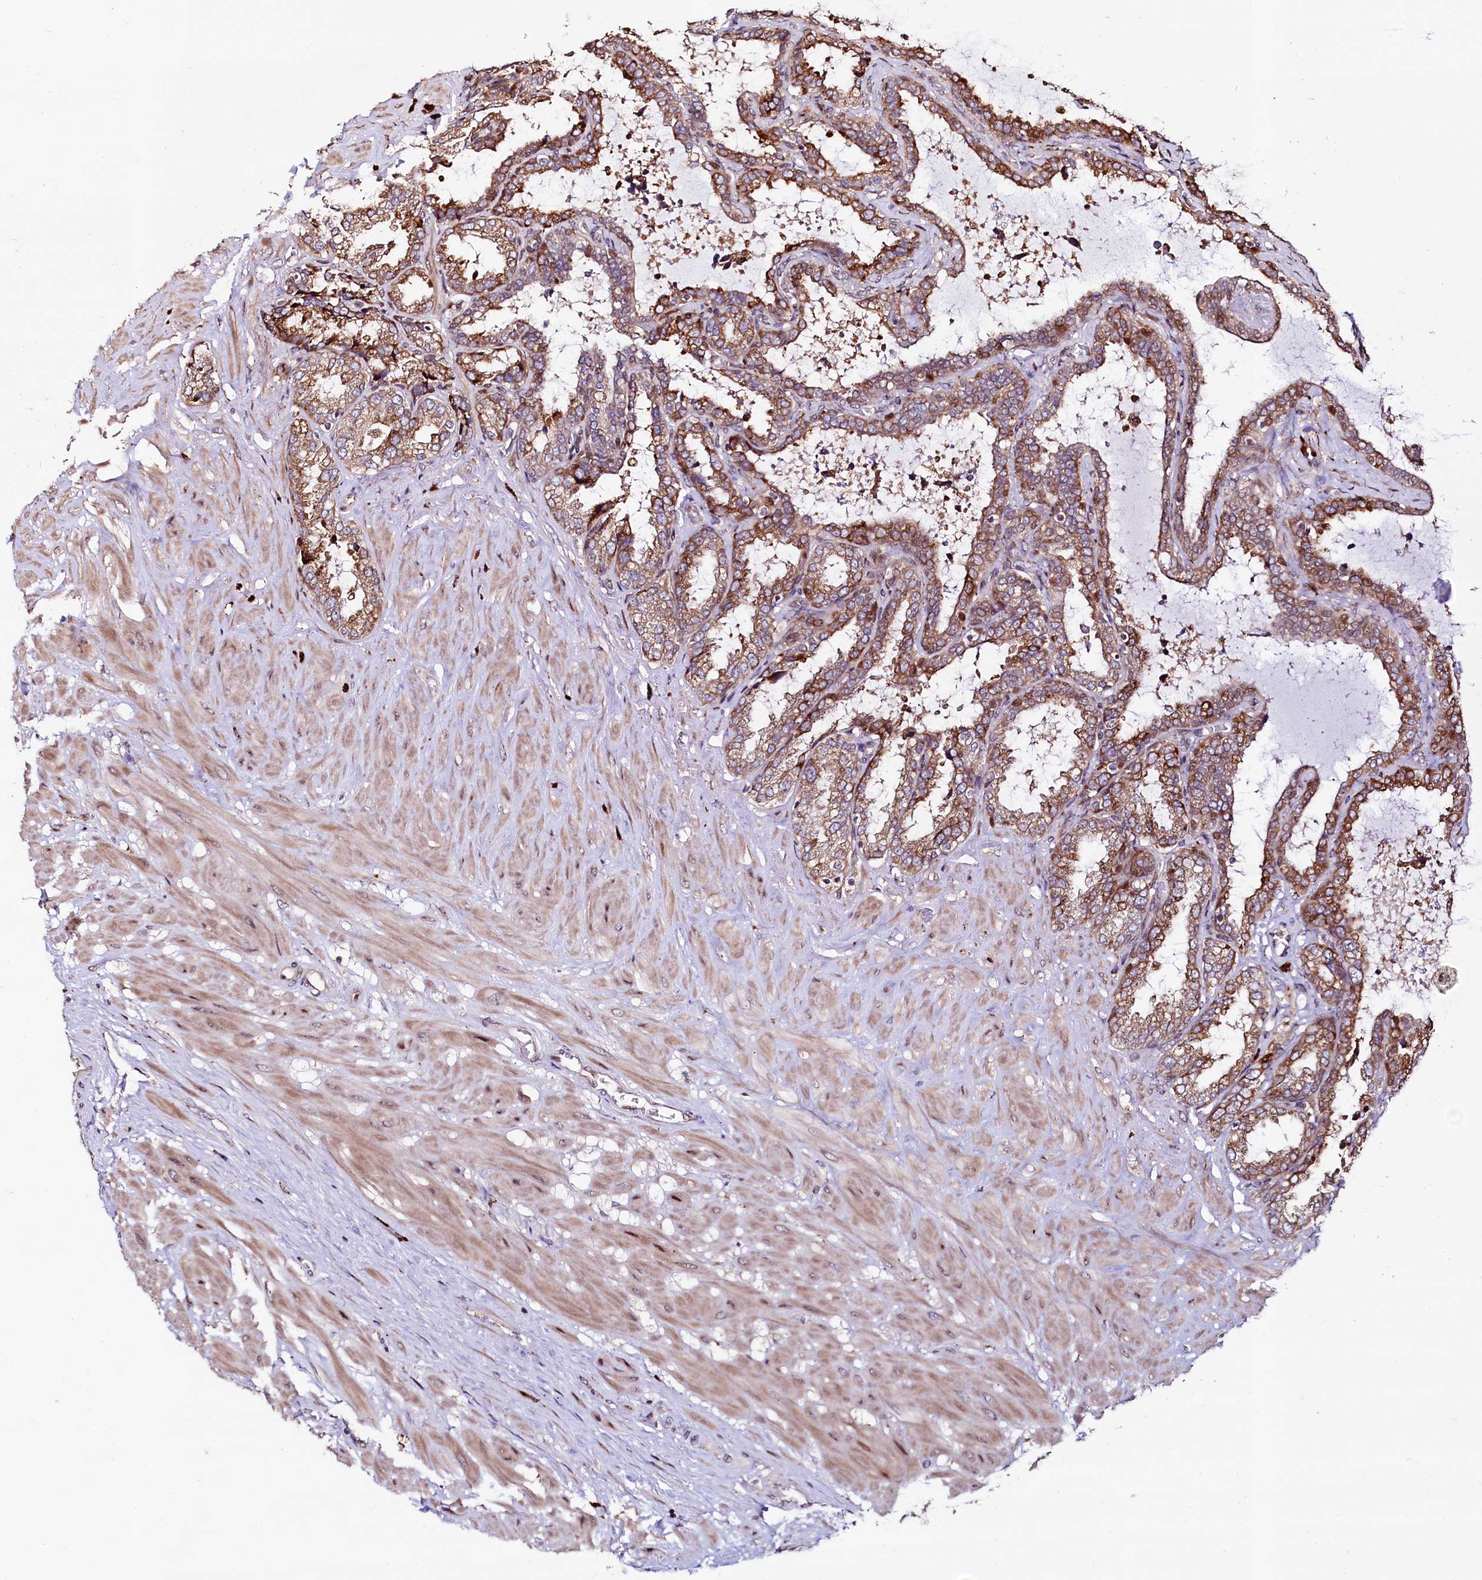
{"staining": {"intensity": "strong", "quantity": ">75%", "location": "cytoplasmic/membranous"}, "tissue": "seminal vesicle", "cell_type": "Glandular cells", "image_type": "normal", "snomed": [{"axis": "morphology", "description": "Normal tissue, NOS"}, {"axis": "topography", "description": "Seminal veicle"}], "caption": "A brown stain shows strong cytoplasmic/membranous expression of a protein in glandular cells of unremarkable seminal vesicle. (Stains: DAB (3,3'-diaminobenzidine) in brown, nuclei in blue, Microscopy: brightfield microscopy at high magnification).", "gene": "C5orf15", "patient": {"sex": "male", "age": 46}}